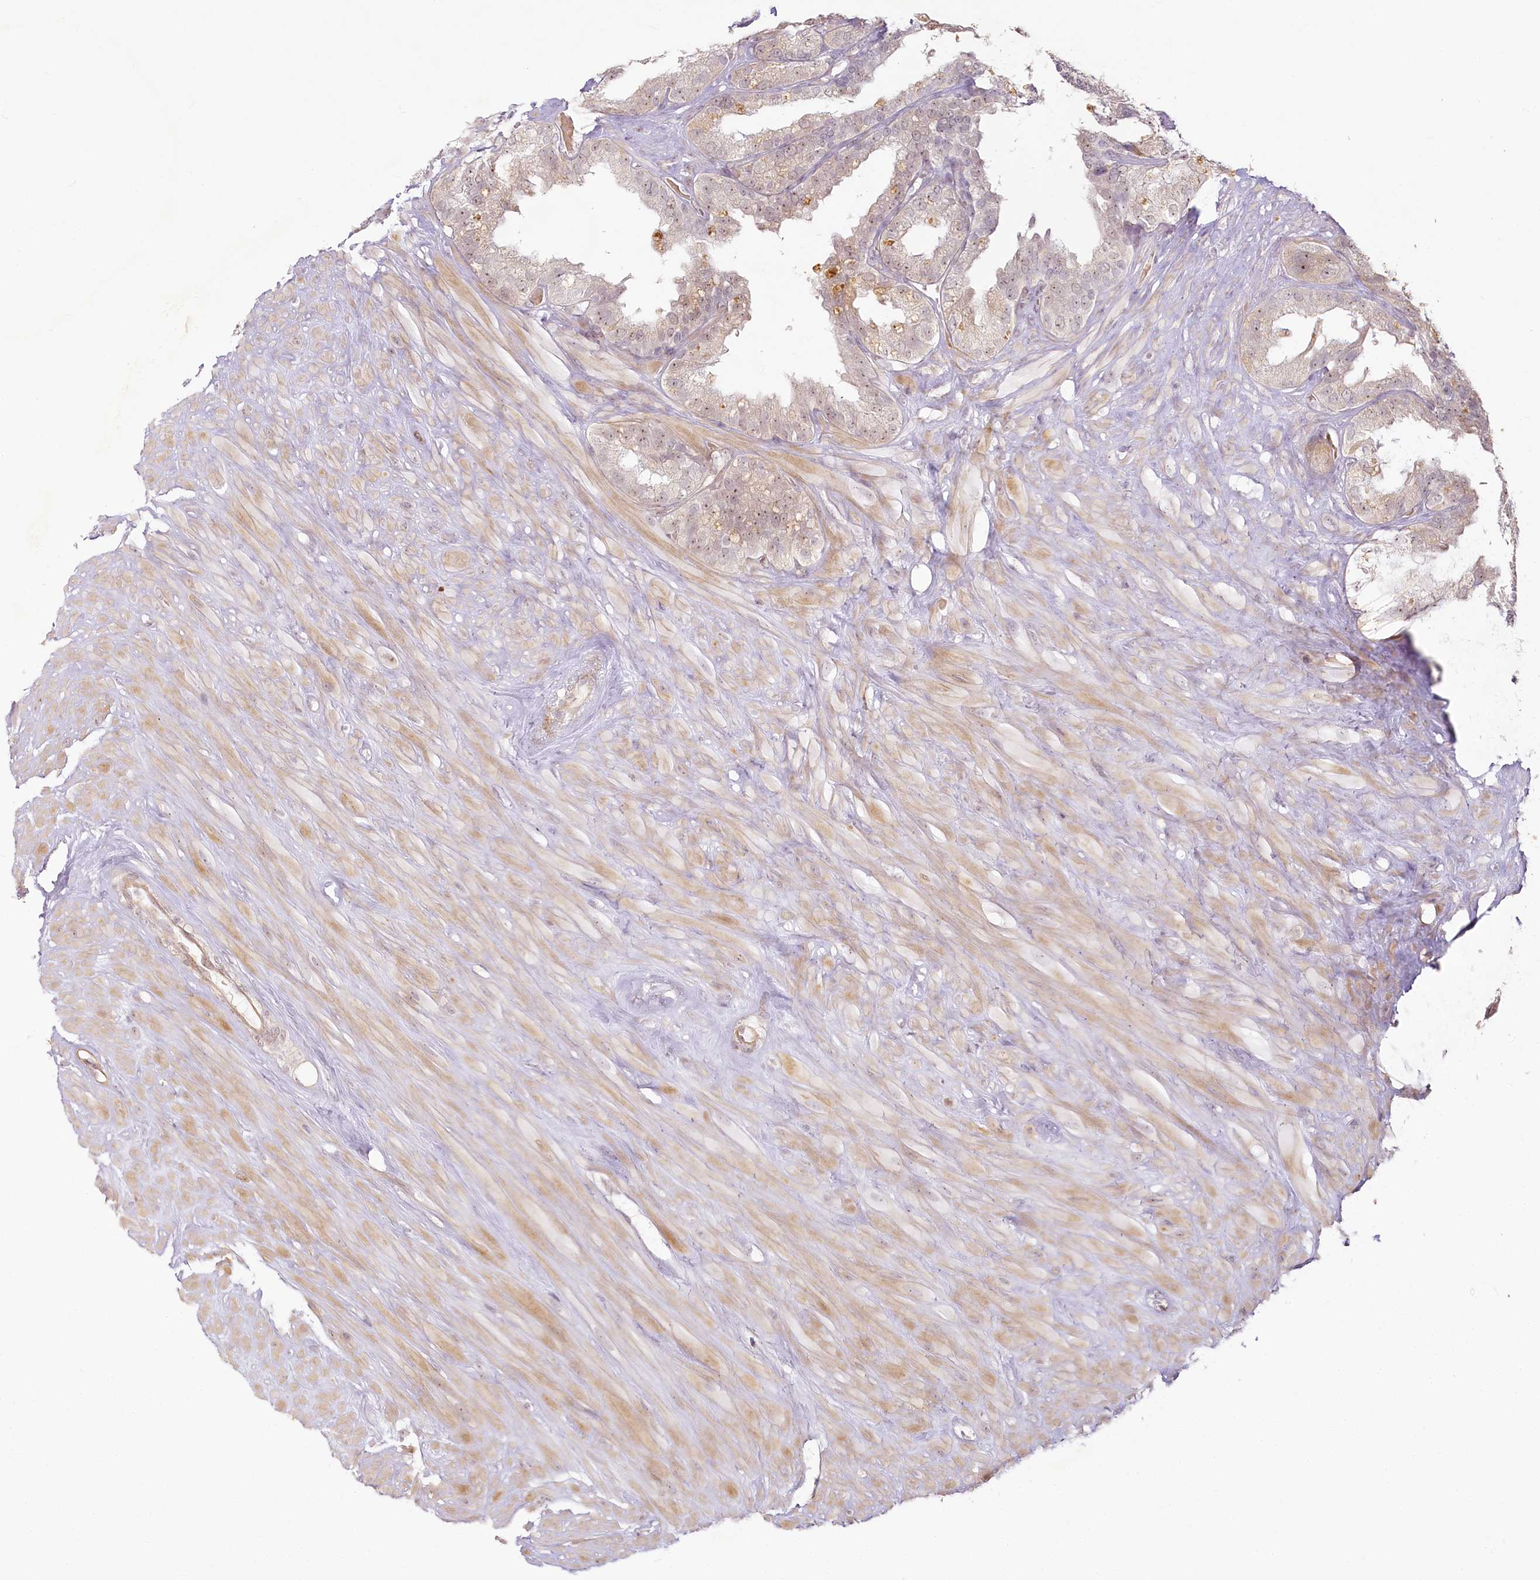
{"staining": {"intensity": "moderate", "quantity": "25%-75%", "location": "cytoplasmic/membranous"}, "tissue": "seminal vesicle", "cell_type": "Glandular cells", "image_type": "normal", "snomed": [{"axis": "morphology", "description": "Normal tissue, NOS"}, {"axis": "topography", "description": "Seminal veicle"}], "caption": "Immunohistochemical staining of normal human seminal vesicle reveals medium levels of moderate cytoplasmic/membranous expression in approximately 25%-75% of glandular cells. (DAB (3,3'-diaminobenzidine) = brown stain, brightfield microscopy at high magnification).", "gene": "EXOSC7", "patient": {"sex": "male", "age": 80}}